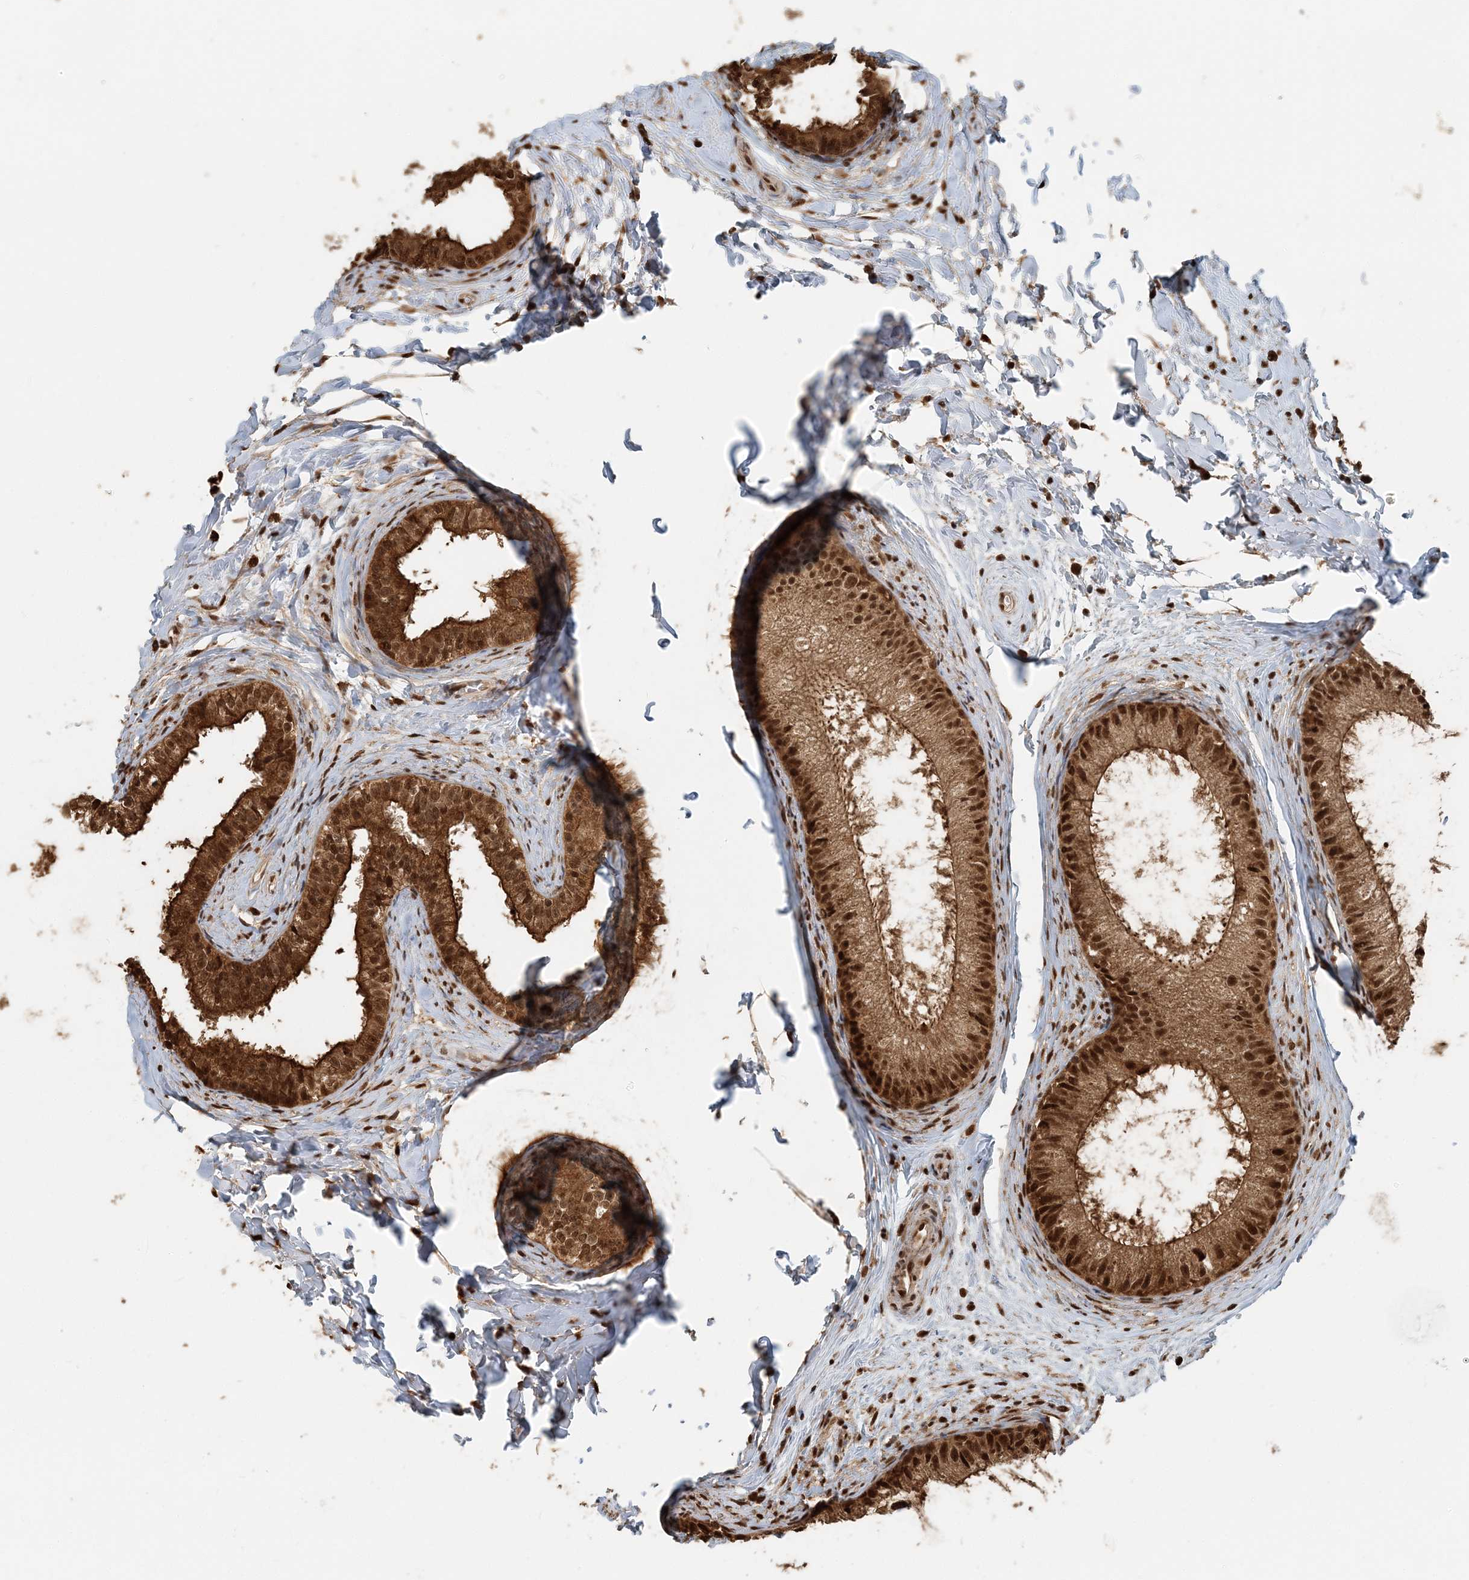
{"staining": {"intensity": "strong", "quantity": ">75%", "location": "cytoplasmic/membranous,nuclear"}, "tissue": "epididymis", "cell_type": "Glandular cells", "image_type": "normal", "snomed": [{"axis": "morphology", "description": "Normal tissue, NOS"}, {"axis": "topography", "description": "Epididymis"}], "caption": "The immunohistochemical stain highlights strong cytoplasmic/membranous,nuclear expression in glandular cells of benign epididymis.", "gene": "ARHGAP35", "patient": {"sex": "male", "age": 34}}